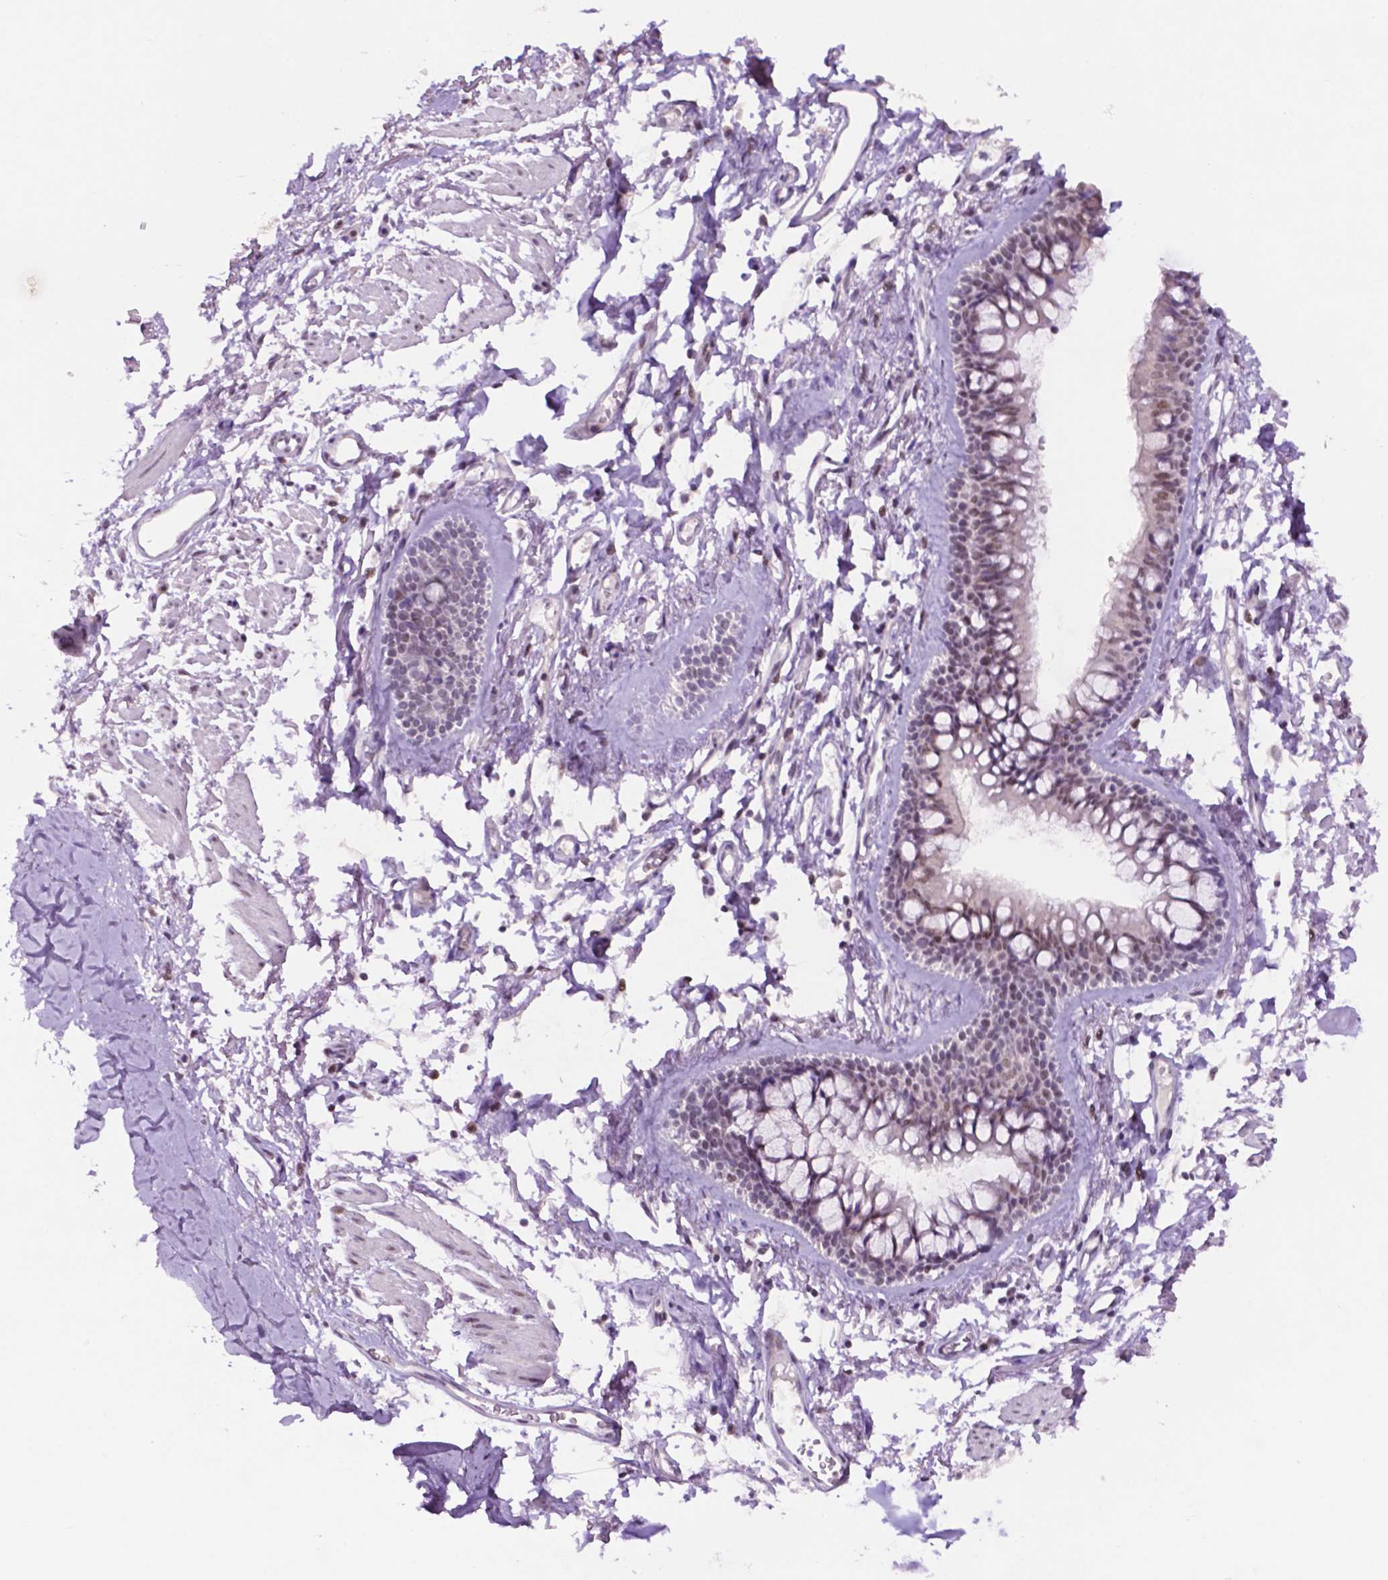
{"staining": {"intensity": "weak", "quantity": "25%-75%", "location": "nuclear"}, "tissue": "adipose tissue", "cell_type": "Adipocytes", "image_type": "normal", "snomed": [{"axis": "morphology", "description": "Normal tissue, NOS"}, {"axis": "topography", "description": "Cartilage tissue"}, {"axis": "topography", "description": "Bronchus"}], "caption": "A micrograph of adipose tissue stained for a protein demonstrates weak nuclear brown staining in adipocytes. The staining was performed using DAB, with brown indicating positive protein expression. Nuclei are stained blue with hematoxylin.", "gene": "NCOR1", "patient": {"sex": "female", "age": 79}}